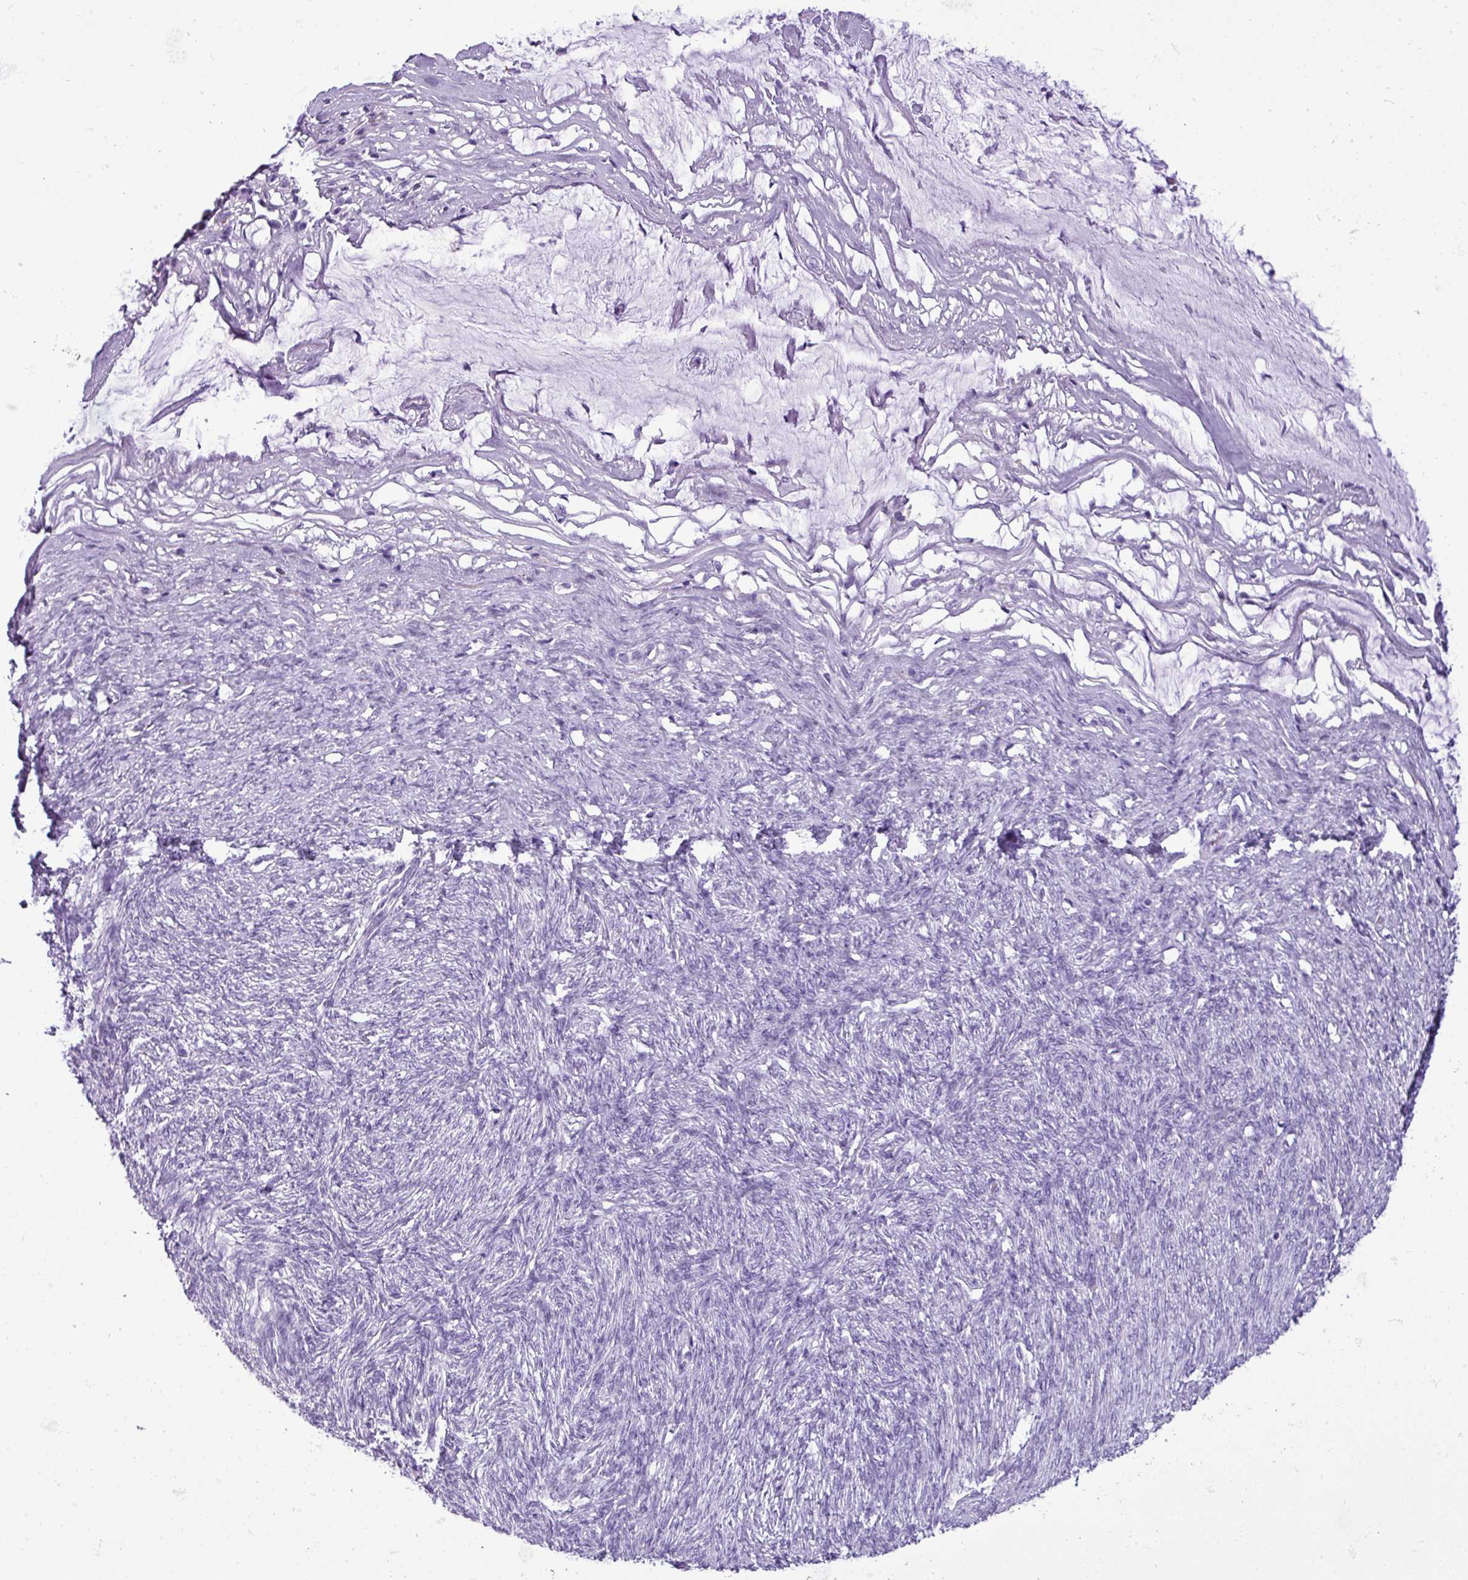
{"staining": {"intensity": "negative", "quantity": "none", "location": "none"}, "tissue": "ovarian cancer", "cell_type": "Tumor cells", "image_type": "cancer", "snomed": [{"axis": "morphology", "description": "Cystadenocarcinoma, mucinous, NOS"}, {"axis": "topography", "description": "Ovary"}], "caption": "The immunohistochemistry (IHC) histopathology image has no significant expression in tumor cells of mucinous cystadenocarcinoma (ovarian) tissue.", "gene": "RBMXL2", "patient": {"sex": "female", "age": 42}}